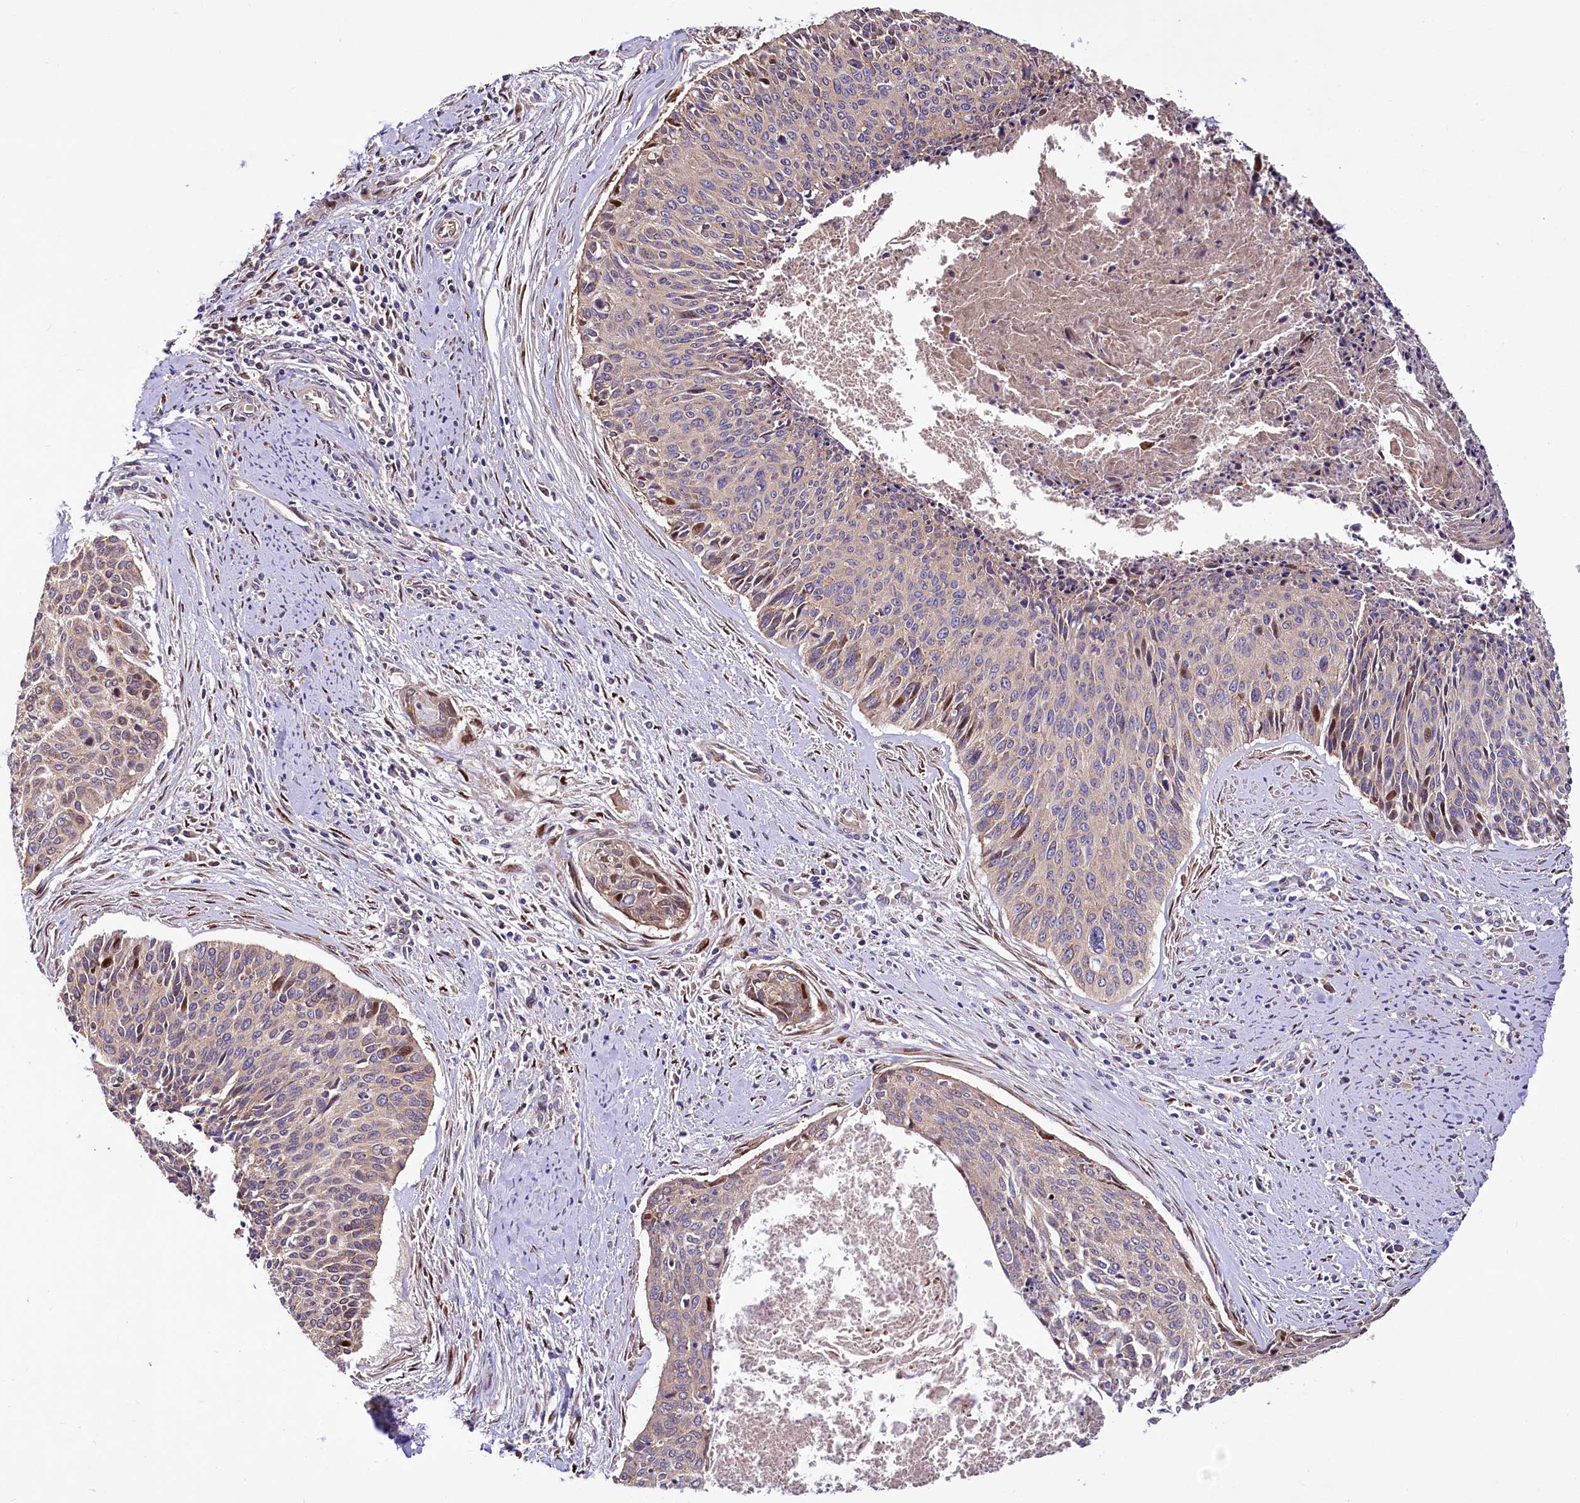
{"staining": {"intensity": "moderate", "quantity": "<25%", "location": "nuclear"}, "tissue": "cervical cancer", "cell_type": "Tumor cells", "image_type": "cancer", "snomed": [{"axis": "morphology", "description": "Squamous cell carcinoma, NOS"}, {"axis": "topography", "description": "Cervix"}], "caption": "Cervical cancer (squamous cell carcinoma) stained for a protein reveals moderate nuclear positivity in tumor cells. The staining was performed using DAB (3,3'-diaminobenzidine) to visualize the protein expression in brown, while the nuclei were stained in blue with hematoxylin (Magnification: 20x).", "gene": "PDZRN3", "patient": {"sex": "female", "age": 55}}